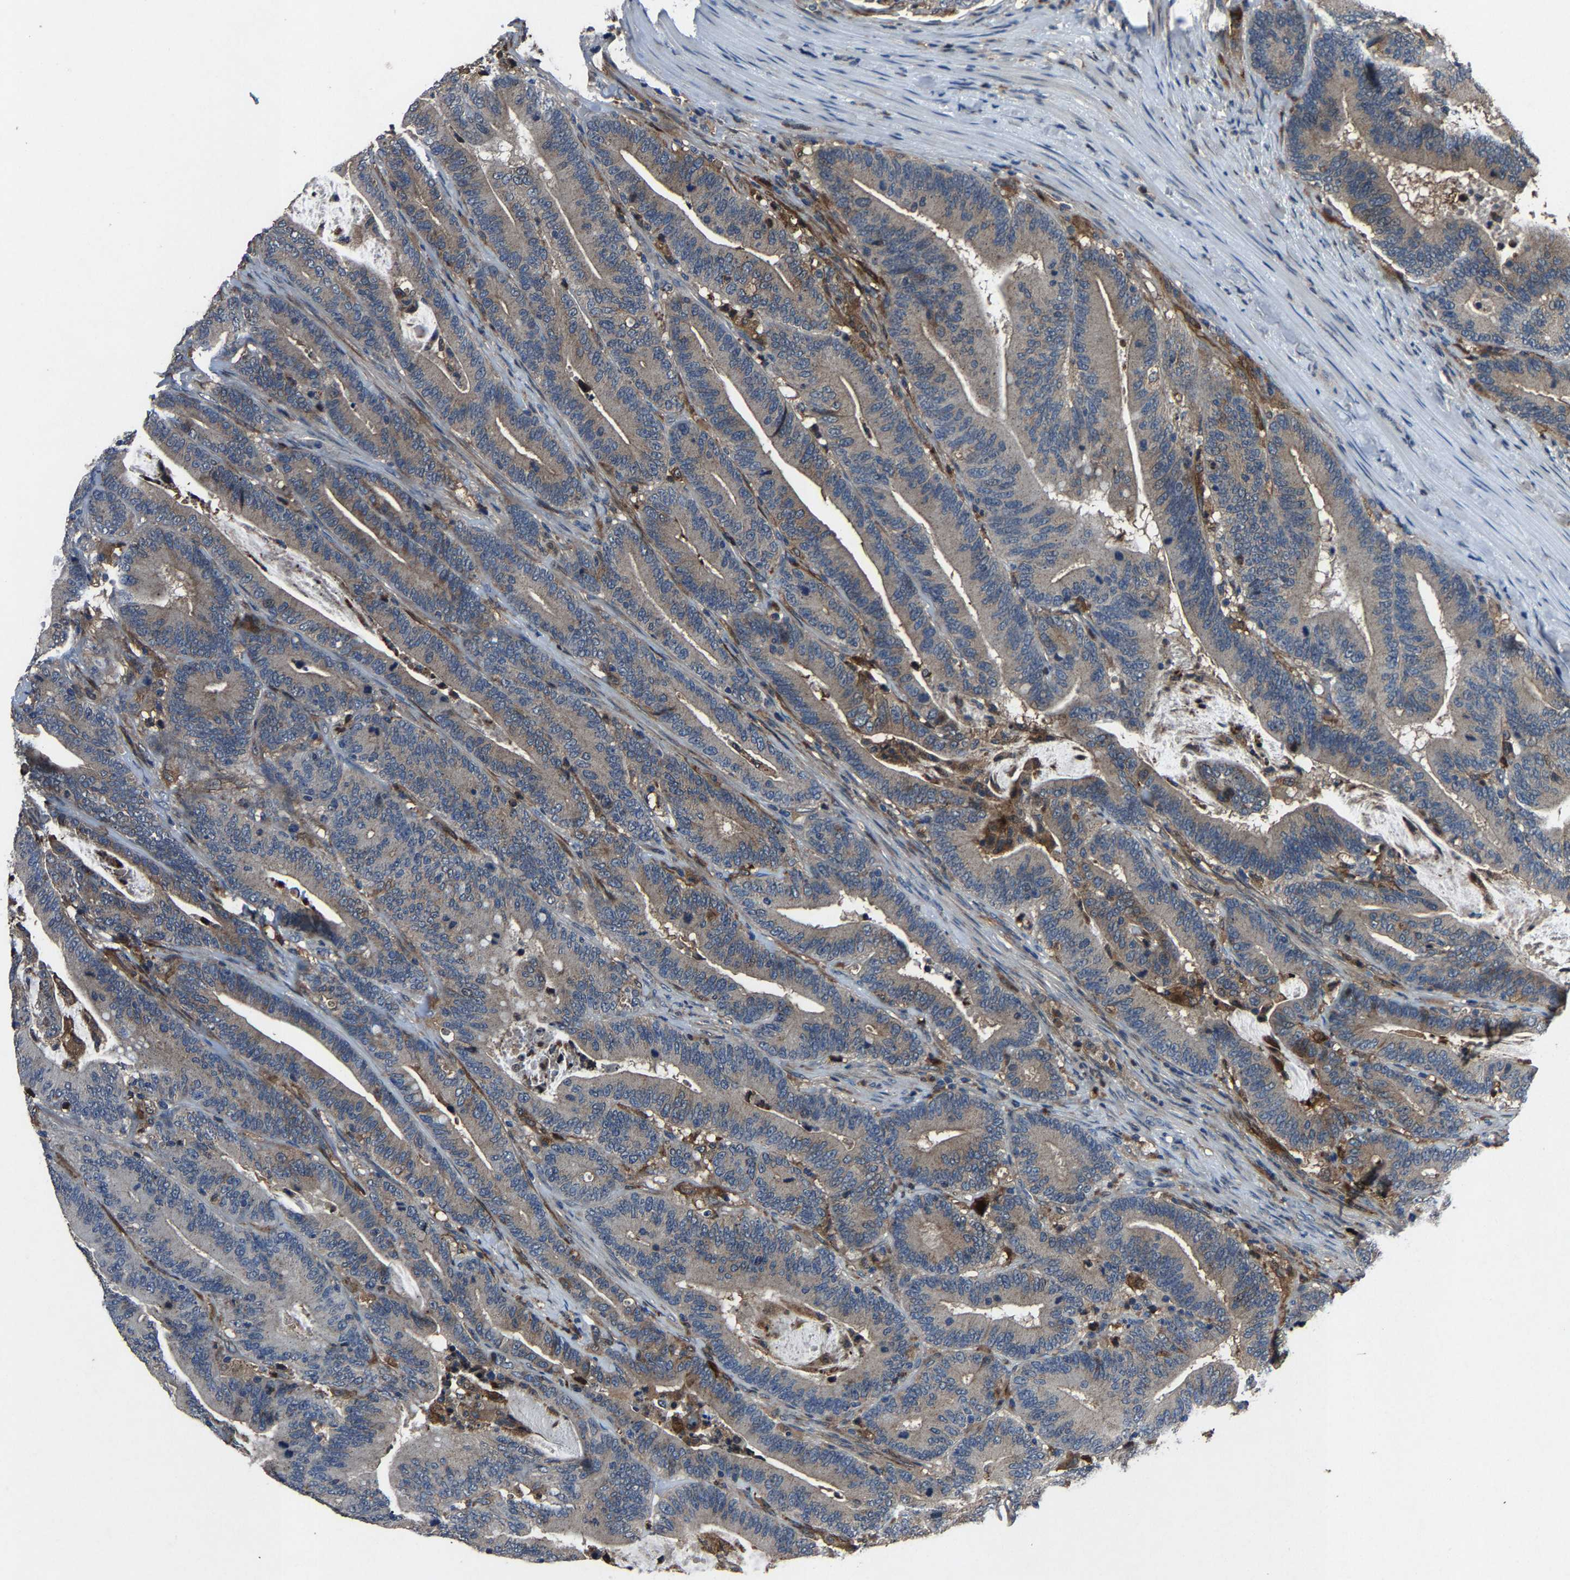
{"staining": {"intensity": "weak", "quantity": "25%-75%", "location": "cytoplasmic/membranous"}, "tissue": "colorectal cancer", "cell_type": "Tumor cells", "image_type": "cancer", "snomed": [{"axis": "morphology", "description": "Adenocarcinoma, NOS"}, {"axis": "topography", "description": "Colon"}], "caption": "This histopathology image exhibits colorectal cancer (adenocarcinoma) stained with immunohistochemistry (IHC) to label a protein in brown. The cytoplasmic/membranous of tumor cells show weak positivity for the protein. Nuclei are counter-stained blue.", "gene": "PCNX2", "patient": {"sex": "female", "age": 66}}